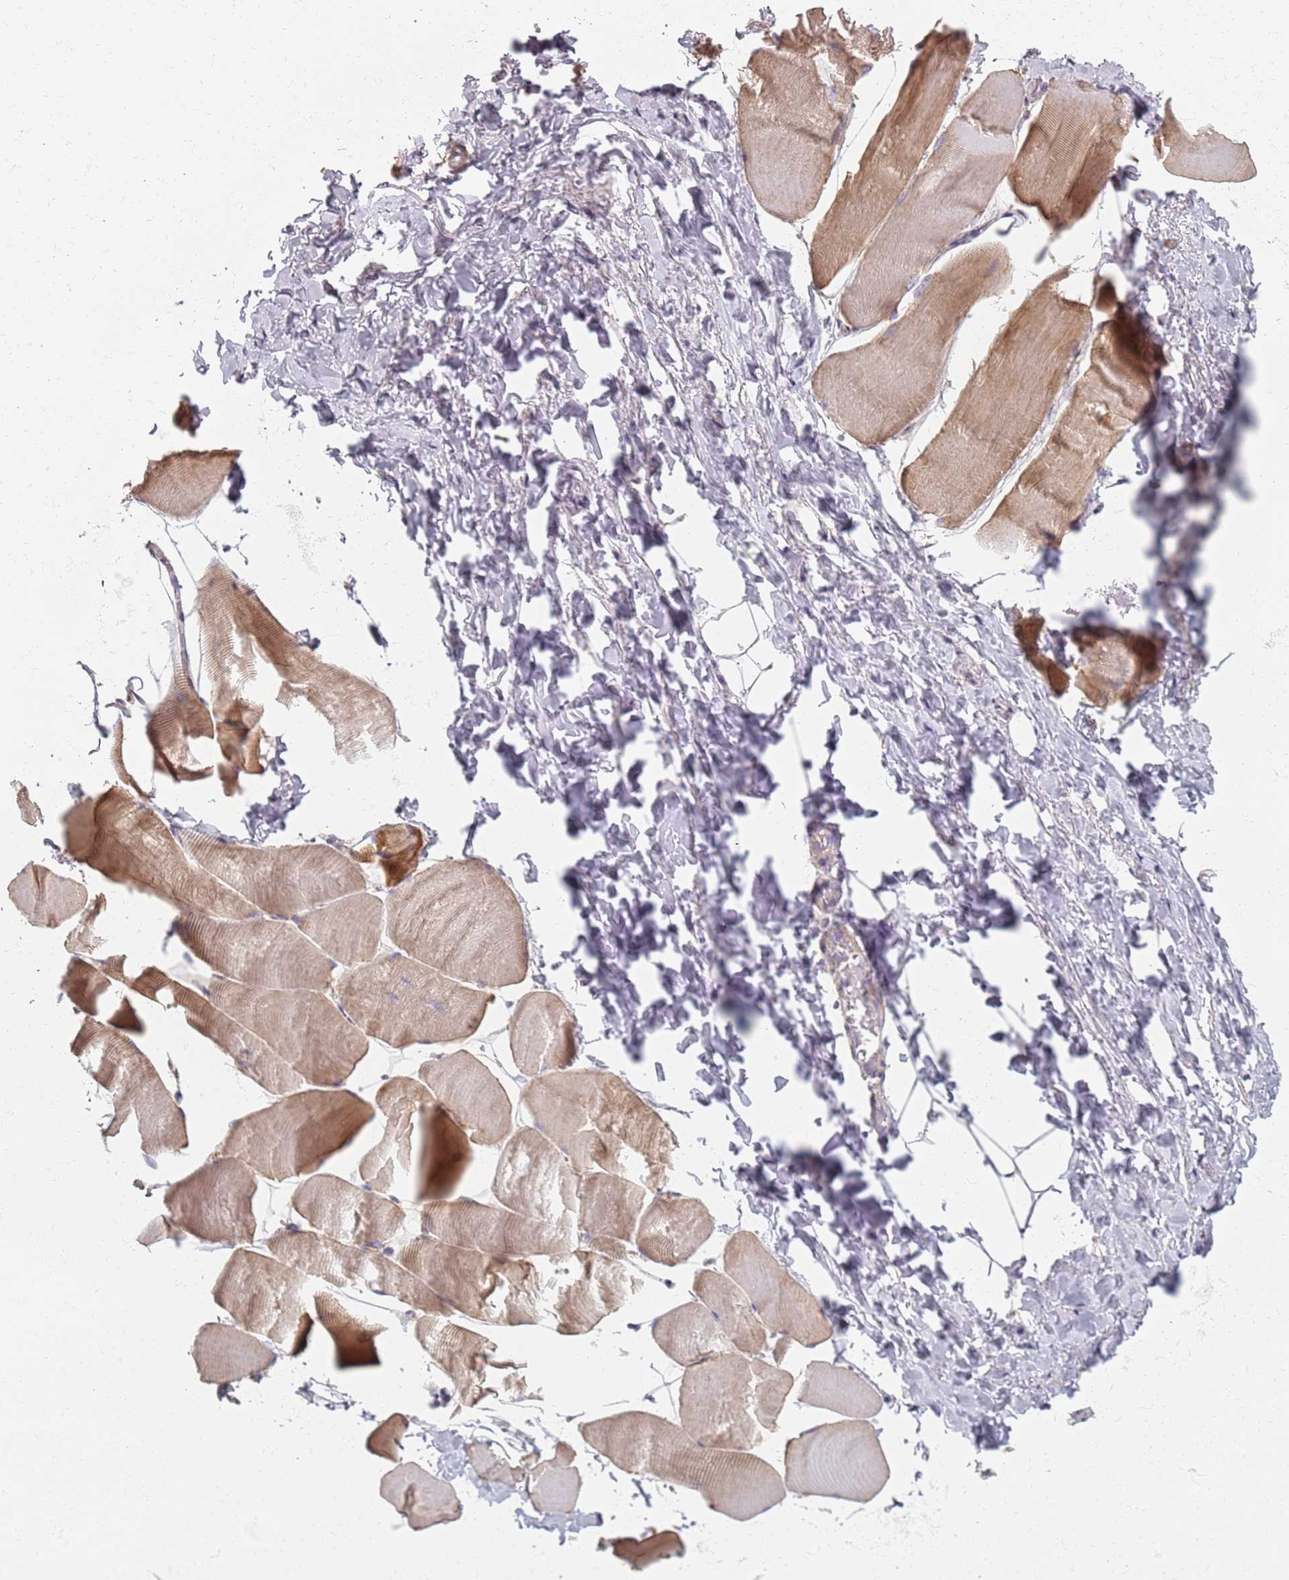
{"staining": {"intensity": "moderate", "quantity": "<25%", "location": "cytoplasmic/membranous"}, "tissue": "skeletal muscle", "cell_type": "Myocytes", "image_type": "normal", "snomed": [{"axis": "morphology", "description": "Normal tissue, NOS"}, {"axis": "topography", "description": "Skeletal muscle"}], "caption": "A low amount of moderate cytoplasmic/membranous positivity is identified in about <25% of myocytes in unremarkable skeletal muscle.", "gene": "SYNGR3", "patient": {"sex": "male", "age": 25}}